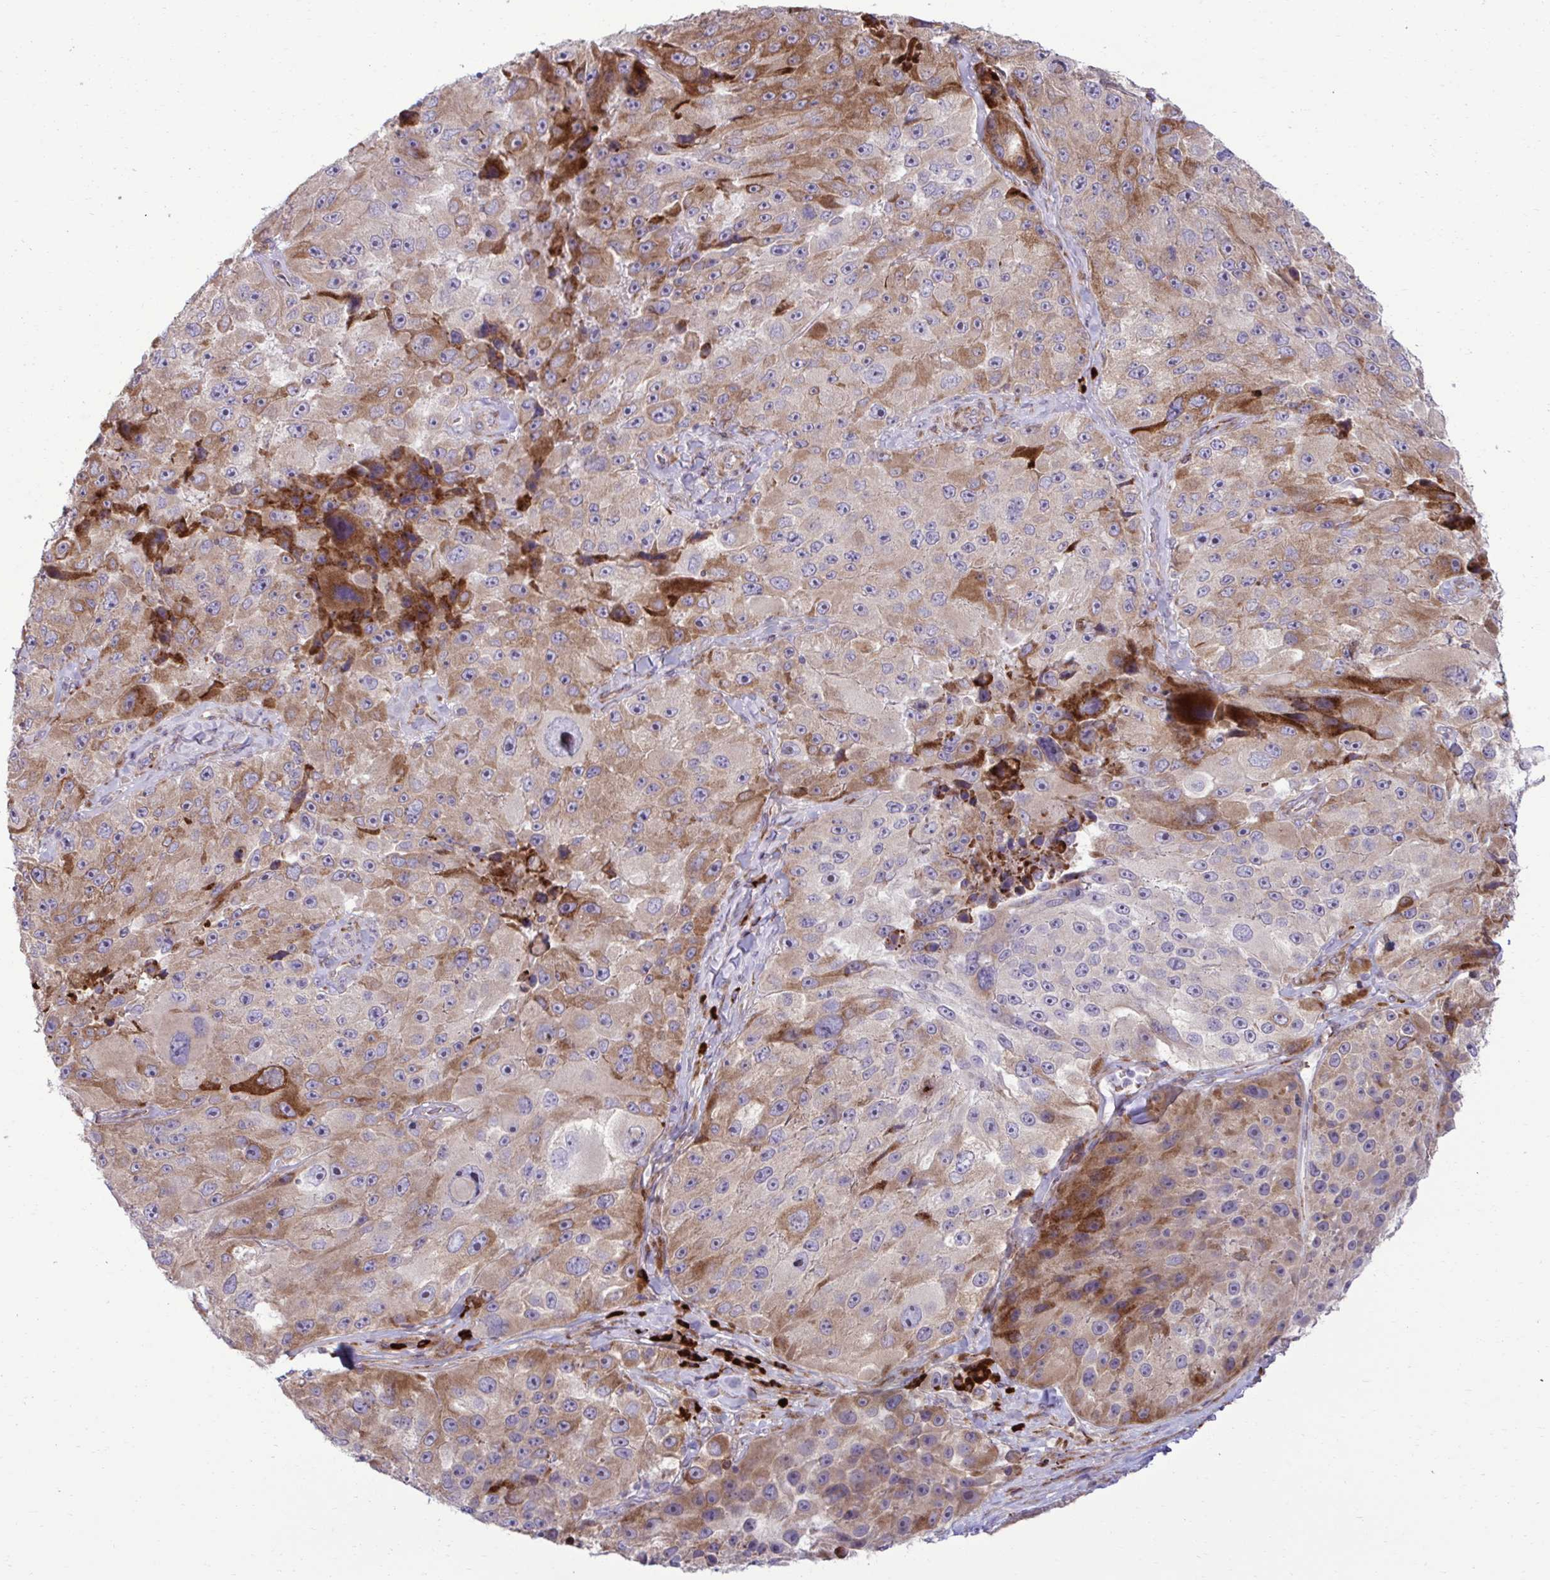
{"staining": {"intensity": "moderate", "quantity": "25%-75%", "location": "cytoplasmic/membranous"}, "tissue": "melanoma", "cell_type": "Tumor cells", "image_type": "cancer", "snomed": [{"axis": "morphology", "description": "Malignant melanoma, Metastatic site"}, {"axis": "topography", "description": "Lymph node"}], "caption": "Protein expression analysis of human malignant melanoma (metastatic site) reveals moderate cytoplasmic/membranous staining in about 25%-75% of tumor cells. The staining was performed using DAB (3,3'-diaminobenzidine) to visualize the protein expression in brown, while the nuclei were stained in blue with hematoxylin (Magnification: 20x).", "gene": "LIMS1", "patient": {"sex": "male", "age": 62}}